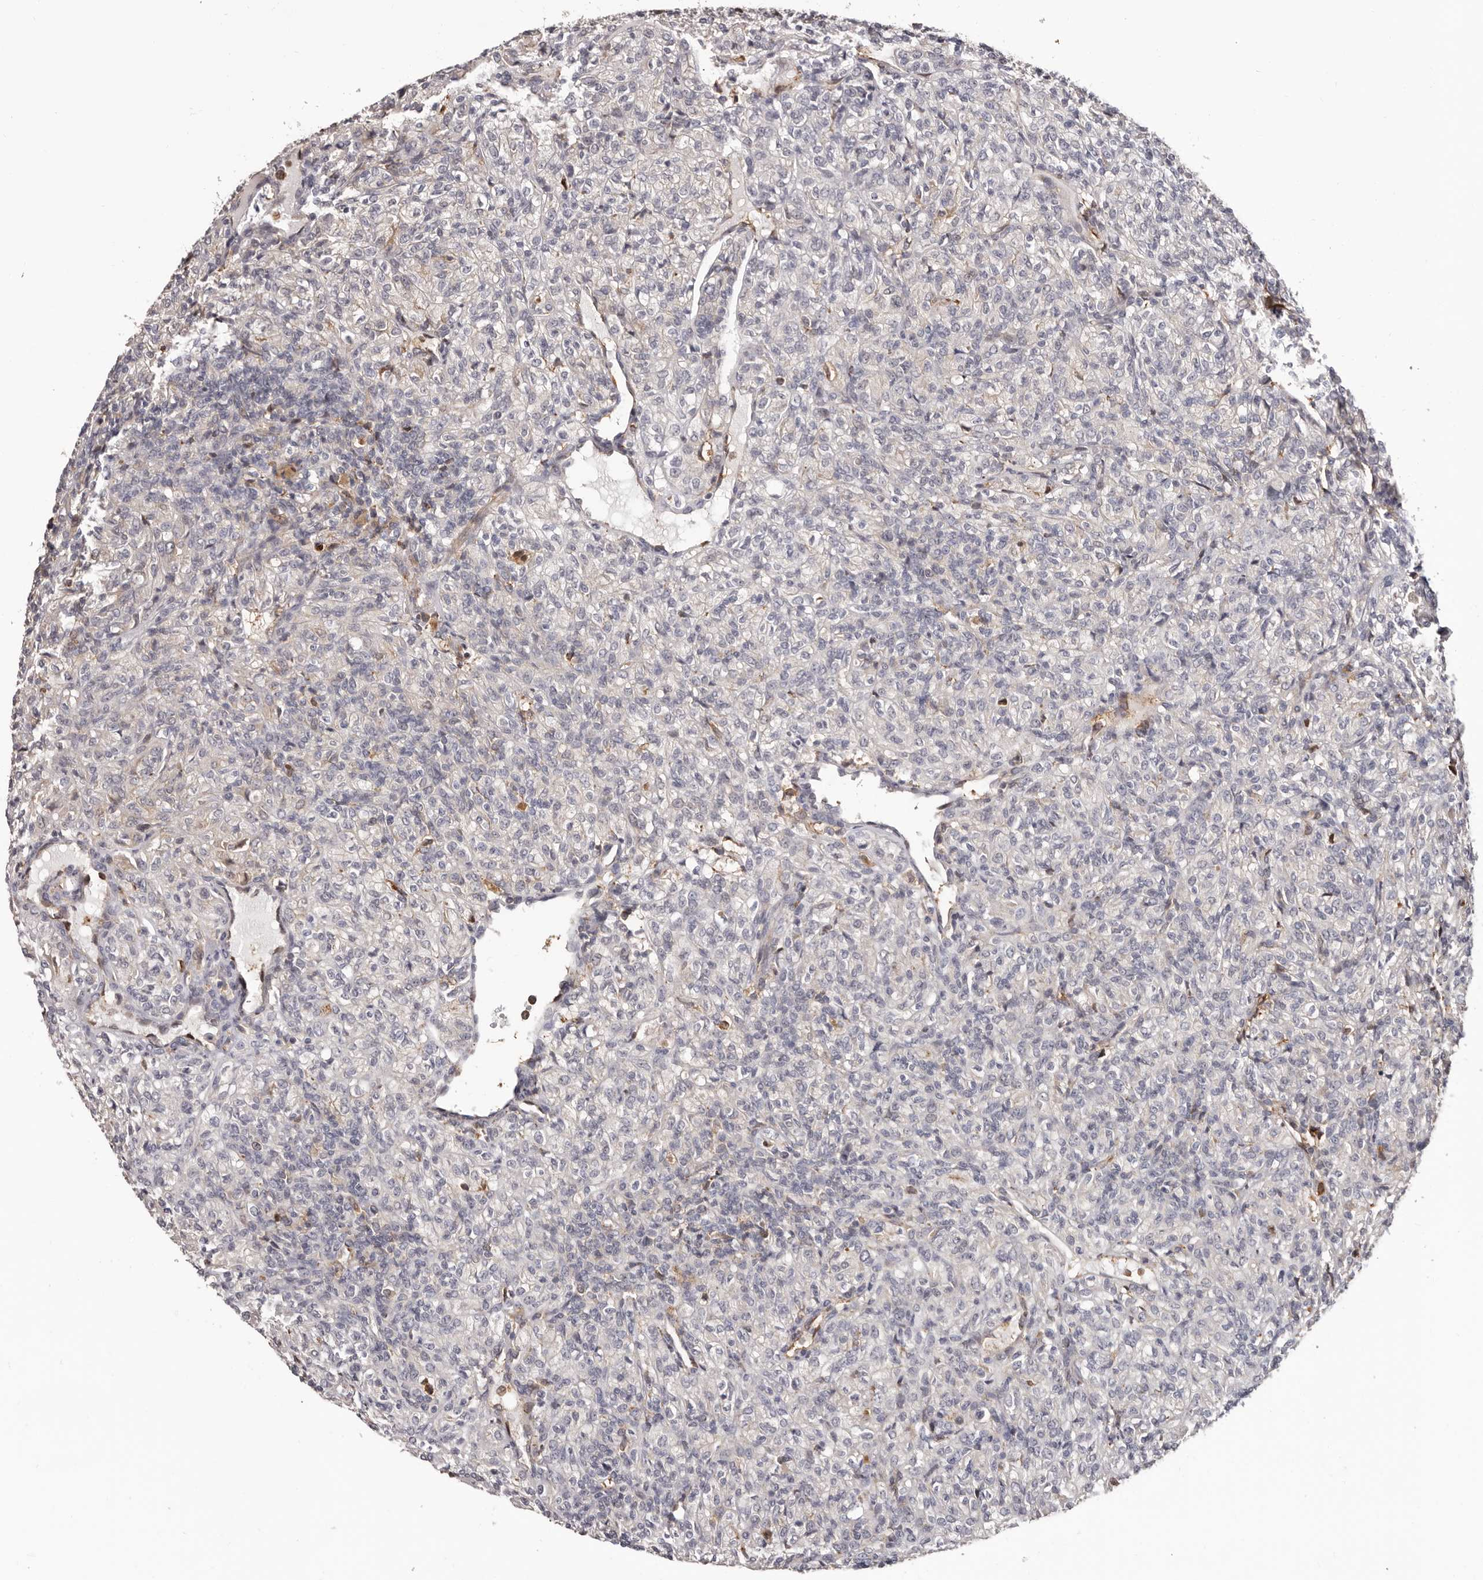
{"staining": {"intensity": "negative", "quantity": "none", "location": "none"}, "tissue": "renal cancer", "cell_type": "Tumor cells", "image_type": "cancer", "snomed": [{"axis": "morphology", "description": "Adenocarcinoma, NOS"}, {"axis": "topography", "description": "Kidney"}], "caption": "Immunohistochemical staining of human renal cancer (adenocarcinoma) displays no significant expression in tumor cells.", "gene": "PRR12", "patient": {"sex": "male", "age": 77}}